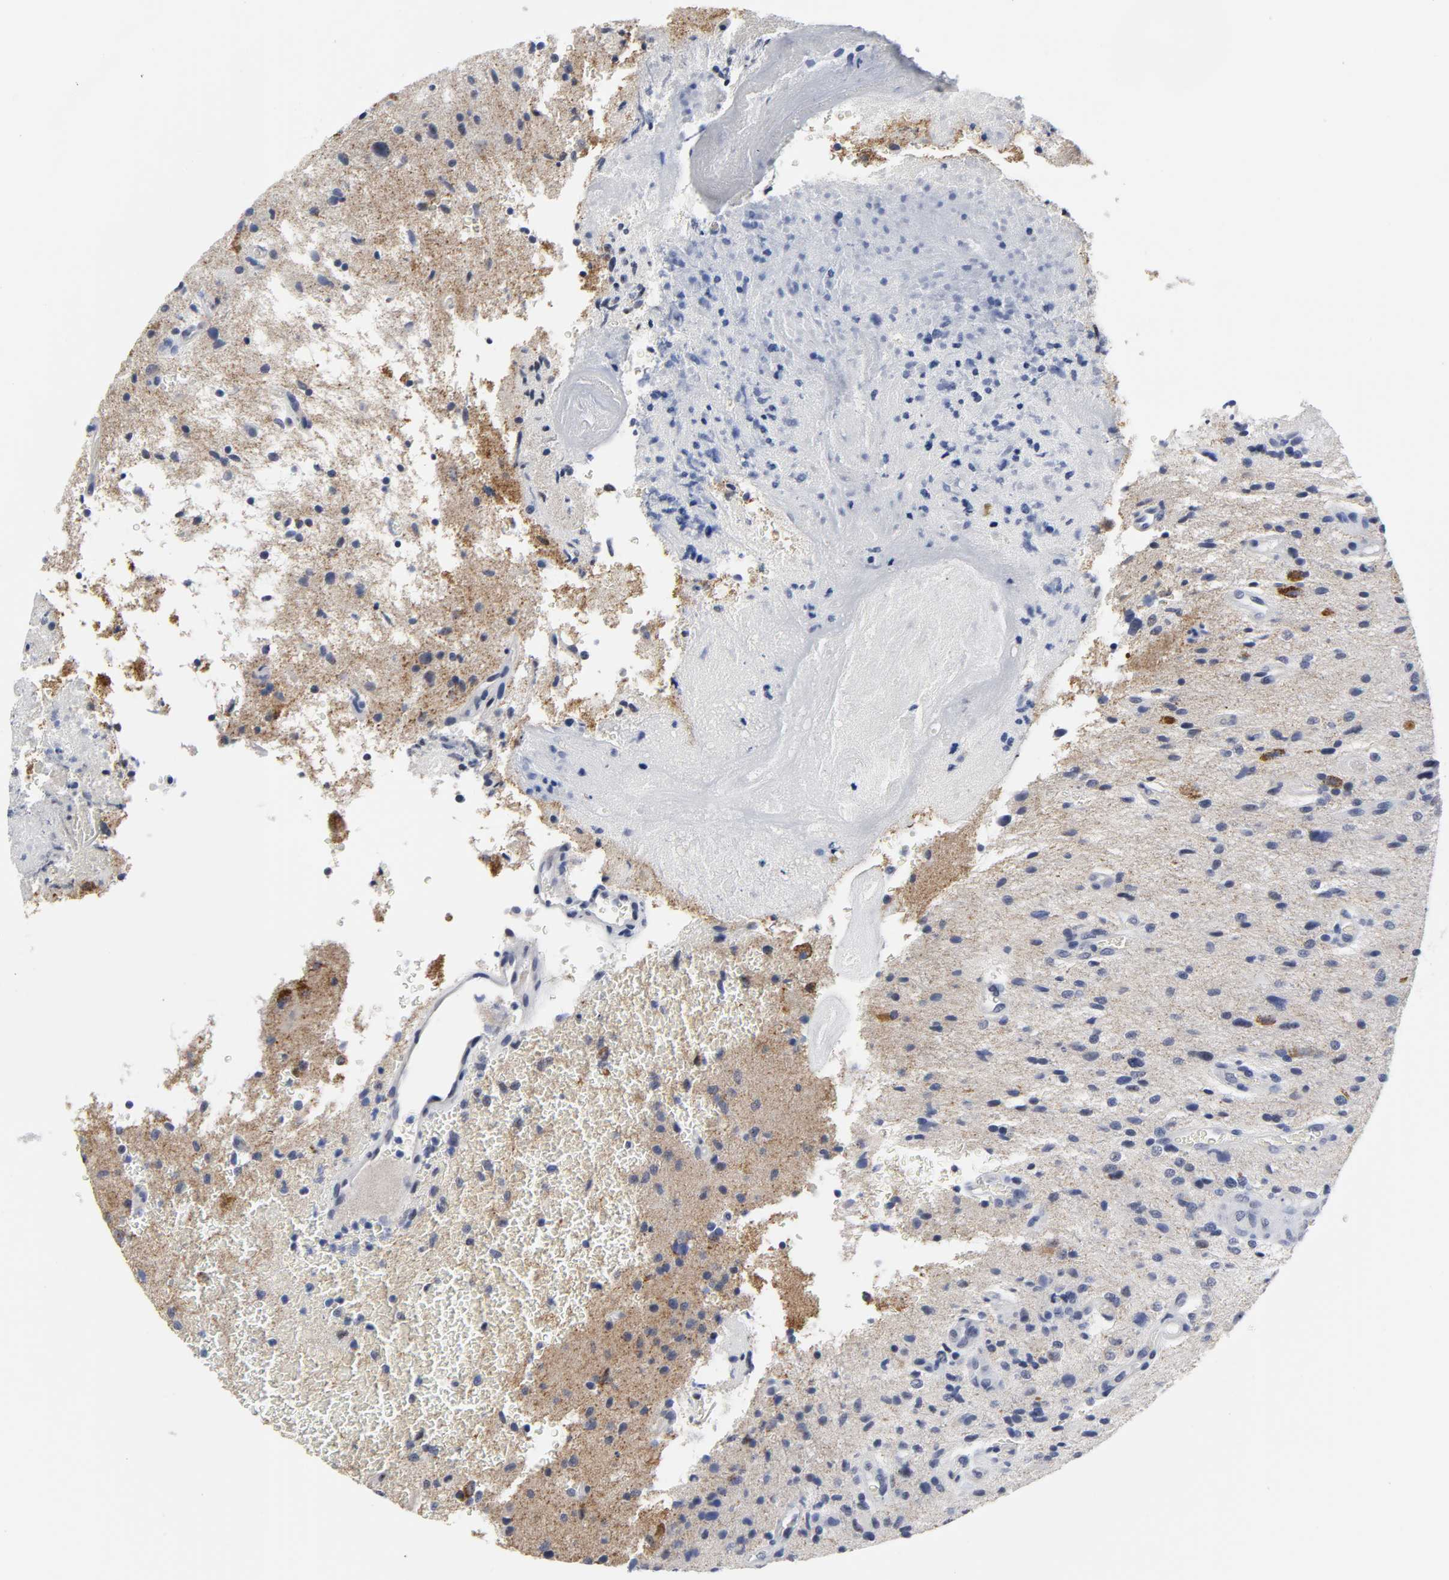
{"staining": {"intensity": "strong", "quantity": "<25%", "location": "cytoplasmic/membranous"}, "tissue": "glioma", "cell_type": "Tumor cells", "image_type": "cancer", "snomed": [{"axis": "morphology", "description": "Normal tissue, NOS"}, {"axis": "morphology", "description": "Glioma, malignant, High grade"}, {"axis": "topography", "description": "Cerebral cortex"}], "caption": "A brown stain shows strong cytoplasmic/membranous staining of a protein in human glioma tumor cells. (Stains: DAB in brown, nuclei in blue, Microscopy: brightfield microscopy at high magnification).", "gene": "GRHL2", "patient": {"sex": "male", "age": 75}}